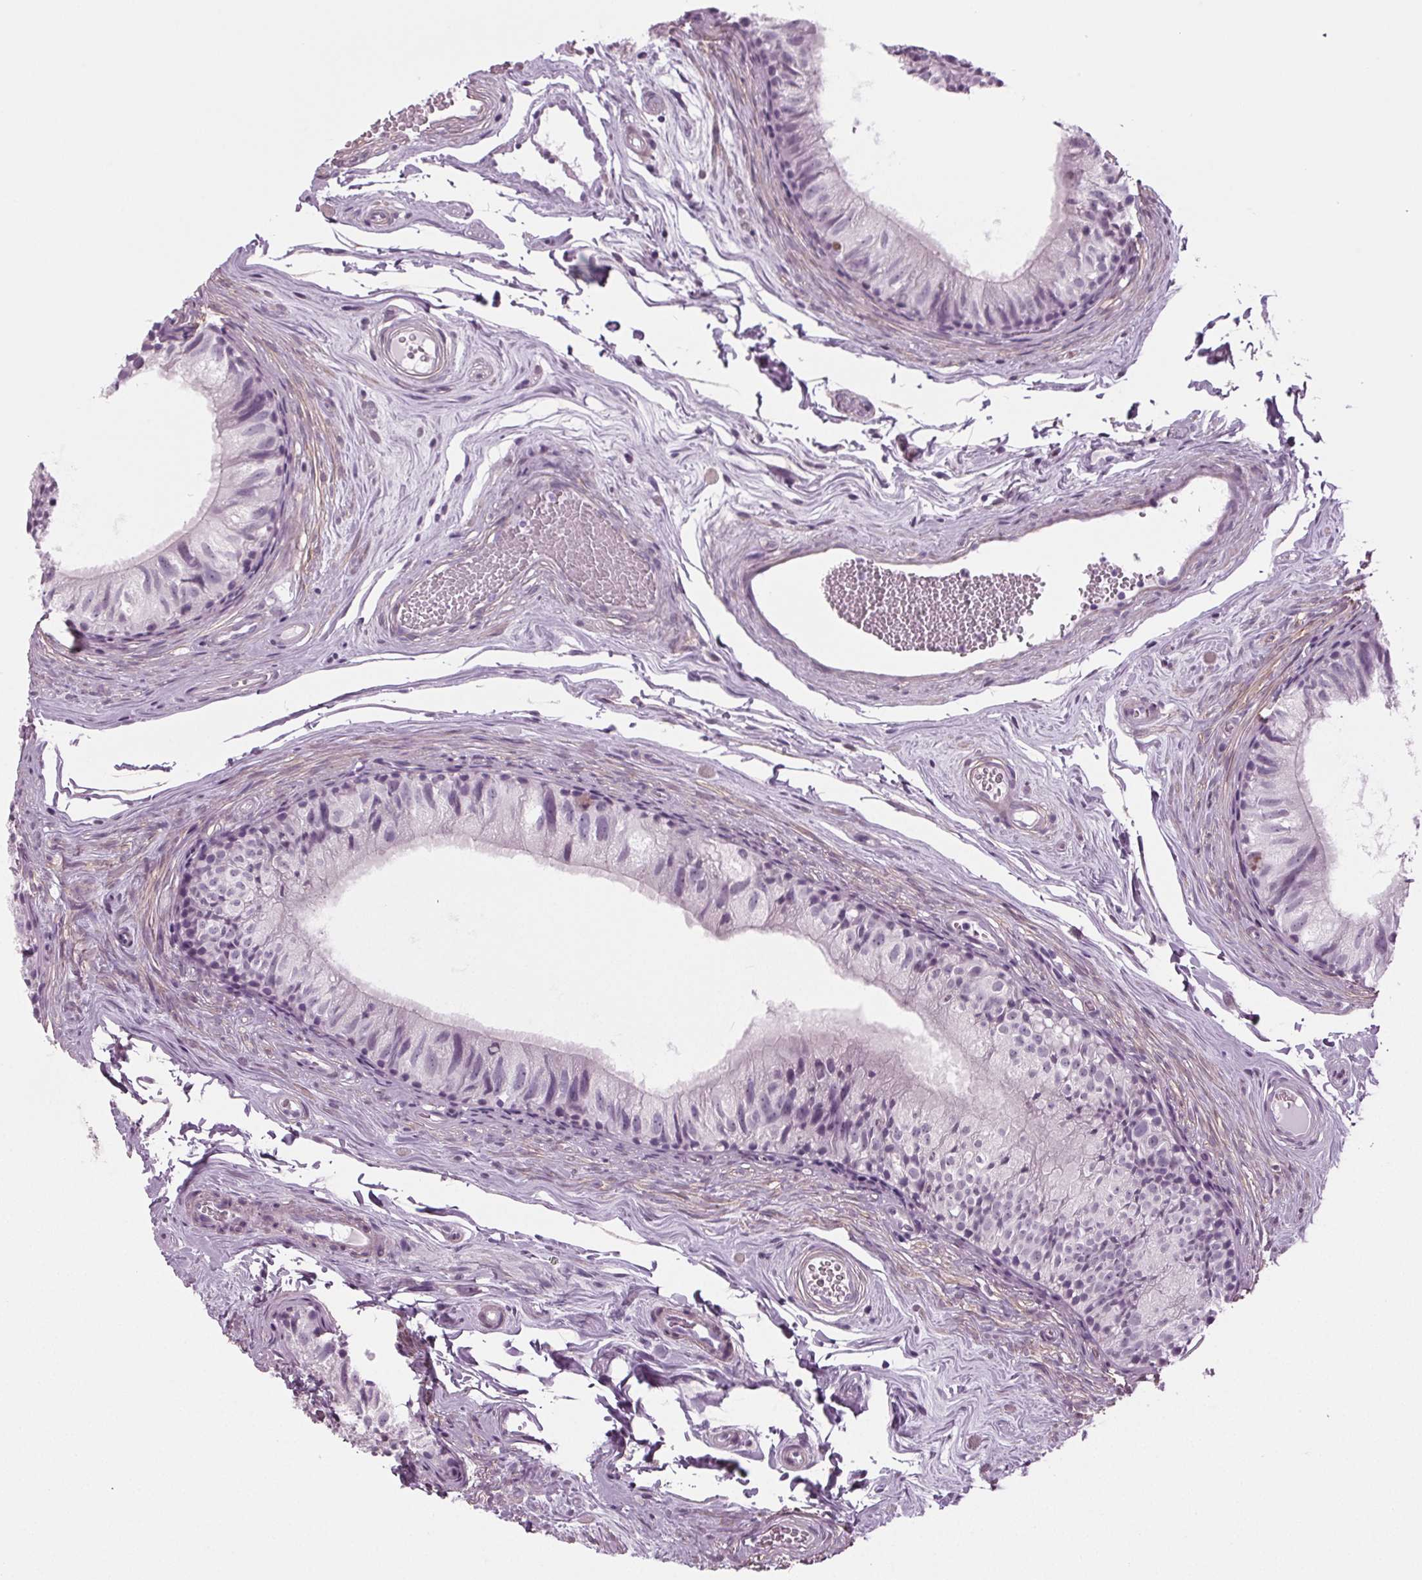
{"staining": {"intensity": "negative", "quantity": "none", "location": "none"}, "tissue": "epididymis", "cell_type": "Glandular cells", "image_type": "normal", "snomed": [{"axis": "morphology", "description": "Normal tissue, NOS"}, {"axis": "topography", "description": "Epididymis"}], "caption": "DAB immunohistochemical staining of normal human epididymis reveals no significant positivity in glandular cells. (Stains: DAB (3,3'-diaminobenzidine) immunohistochemistry (IHC) with hematoxylin counter stain, Microscopy: brightfield microscopy at high magnification).", "gene": "BHLHE22", "patient": {"sex": "male", "age": 45}}